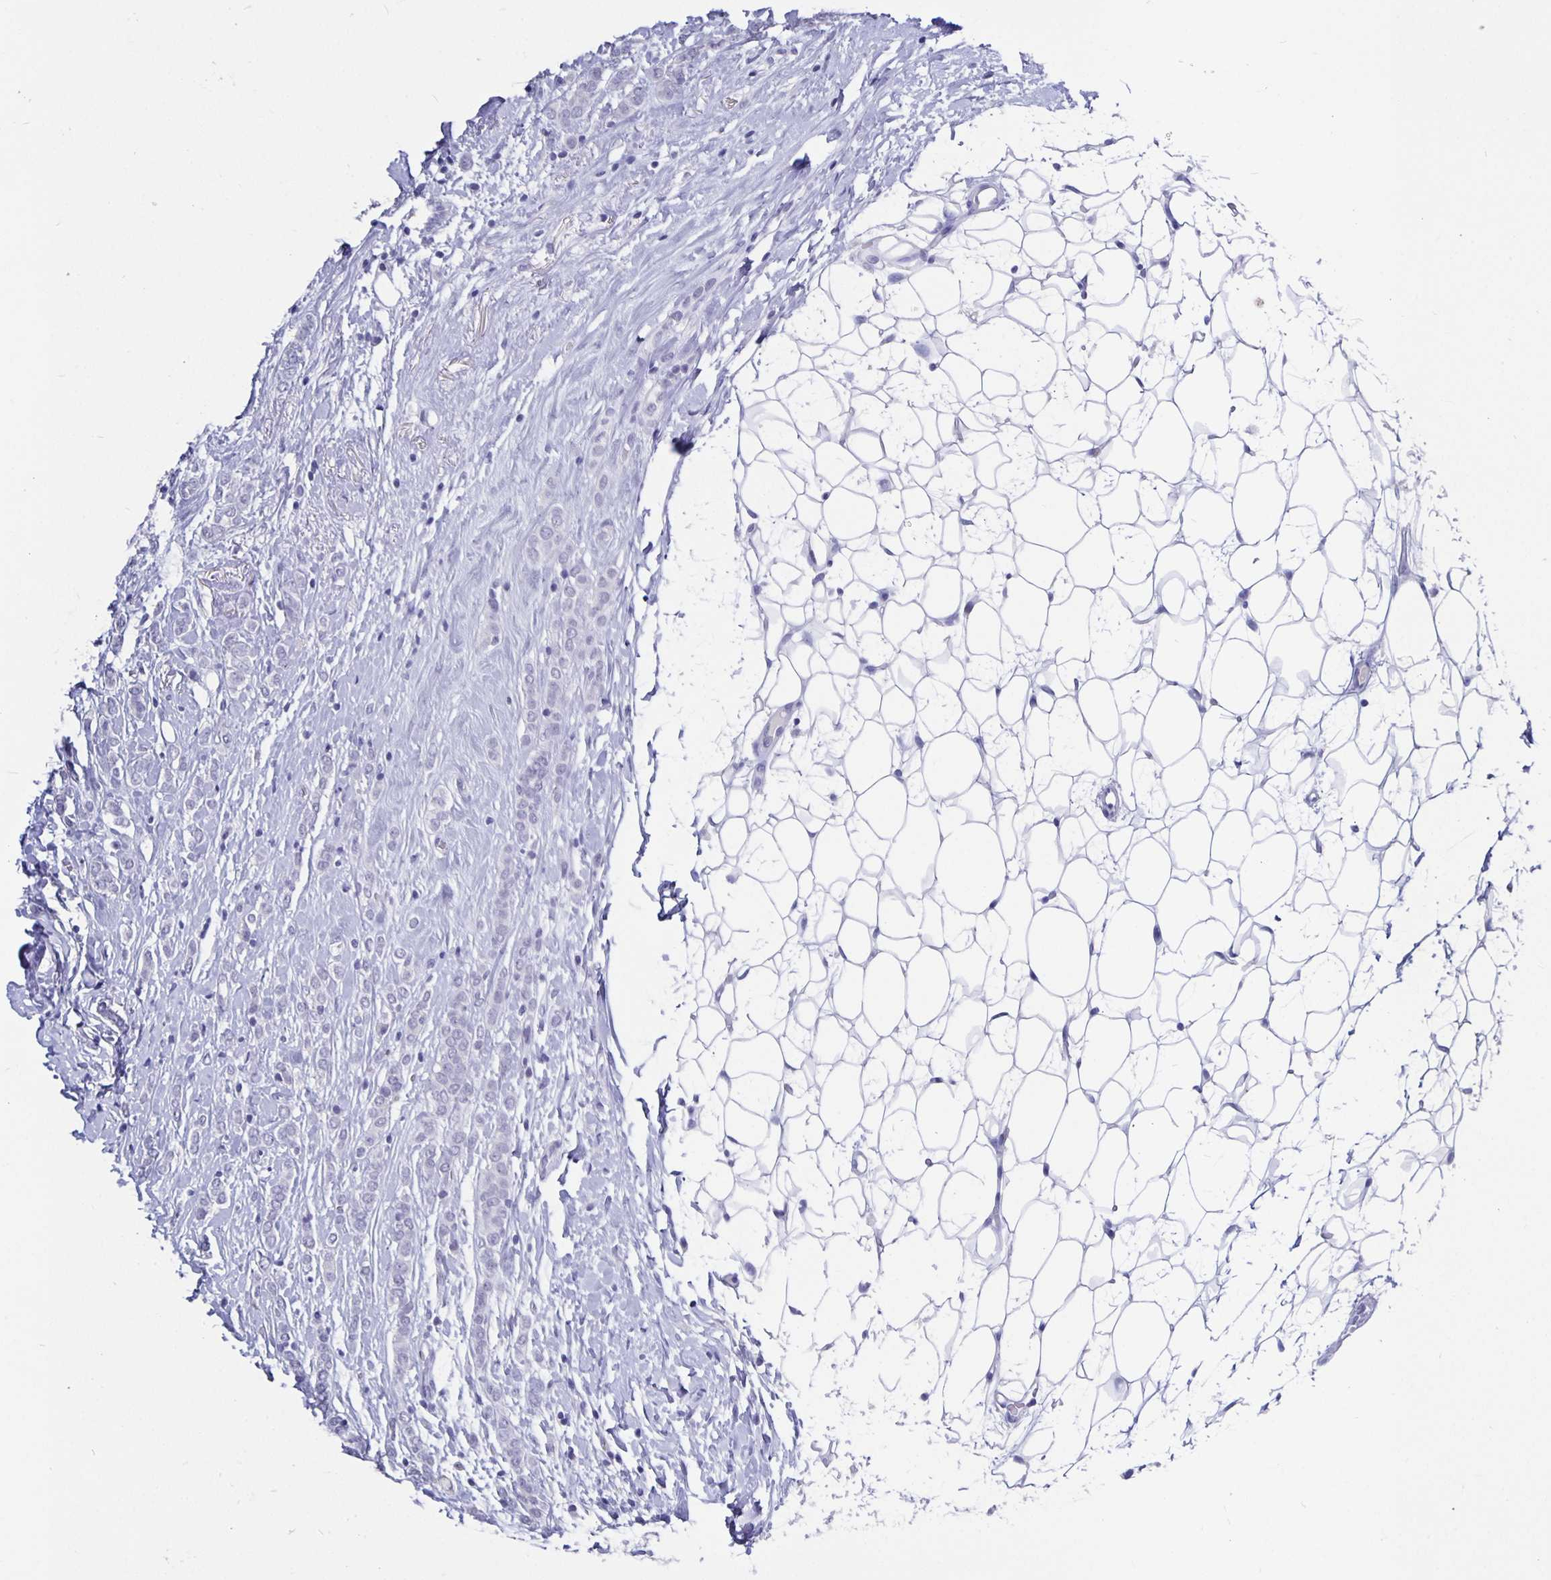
{"staining": {"intensity": "negative", "quantity": "none", "location": "none"}, "tissue": "breast cancer", "cell_type": "Tumor cells", "image_type": "cancer", "snomed": [{"axis": "morphology", "description": "Lobular carcinoma"}, {"axis": "topography", "description": "Breast"}], "caption": "Tumor cells show no significant protein positivity in breast cancer (lobular carcinoma). (Stains: DAB (3,3'-diaminobenzidine) immunohistochemistry with hematoxylin counter stain, Microscopy: brightfield microscopy at high magnification).", "gene": "ODF3B", "patient": {"sex": "female", "age": 49}}